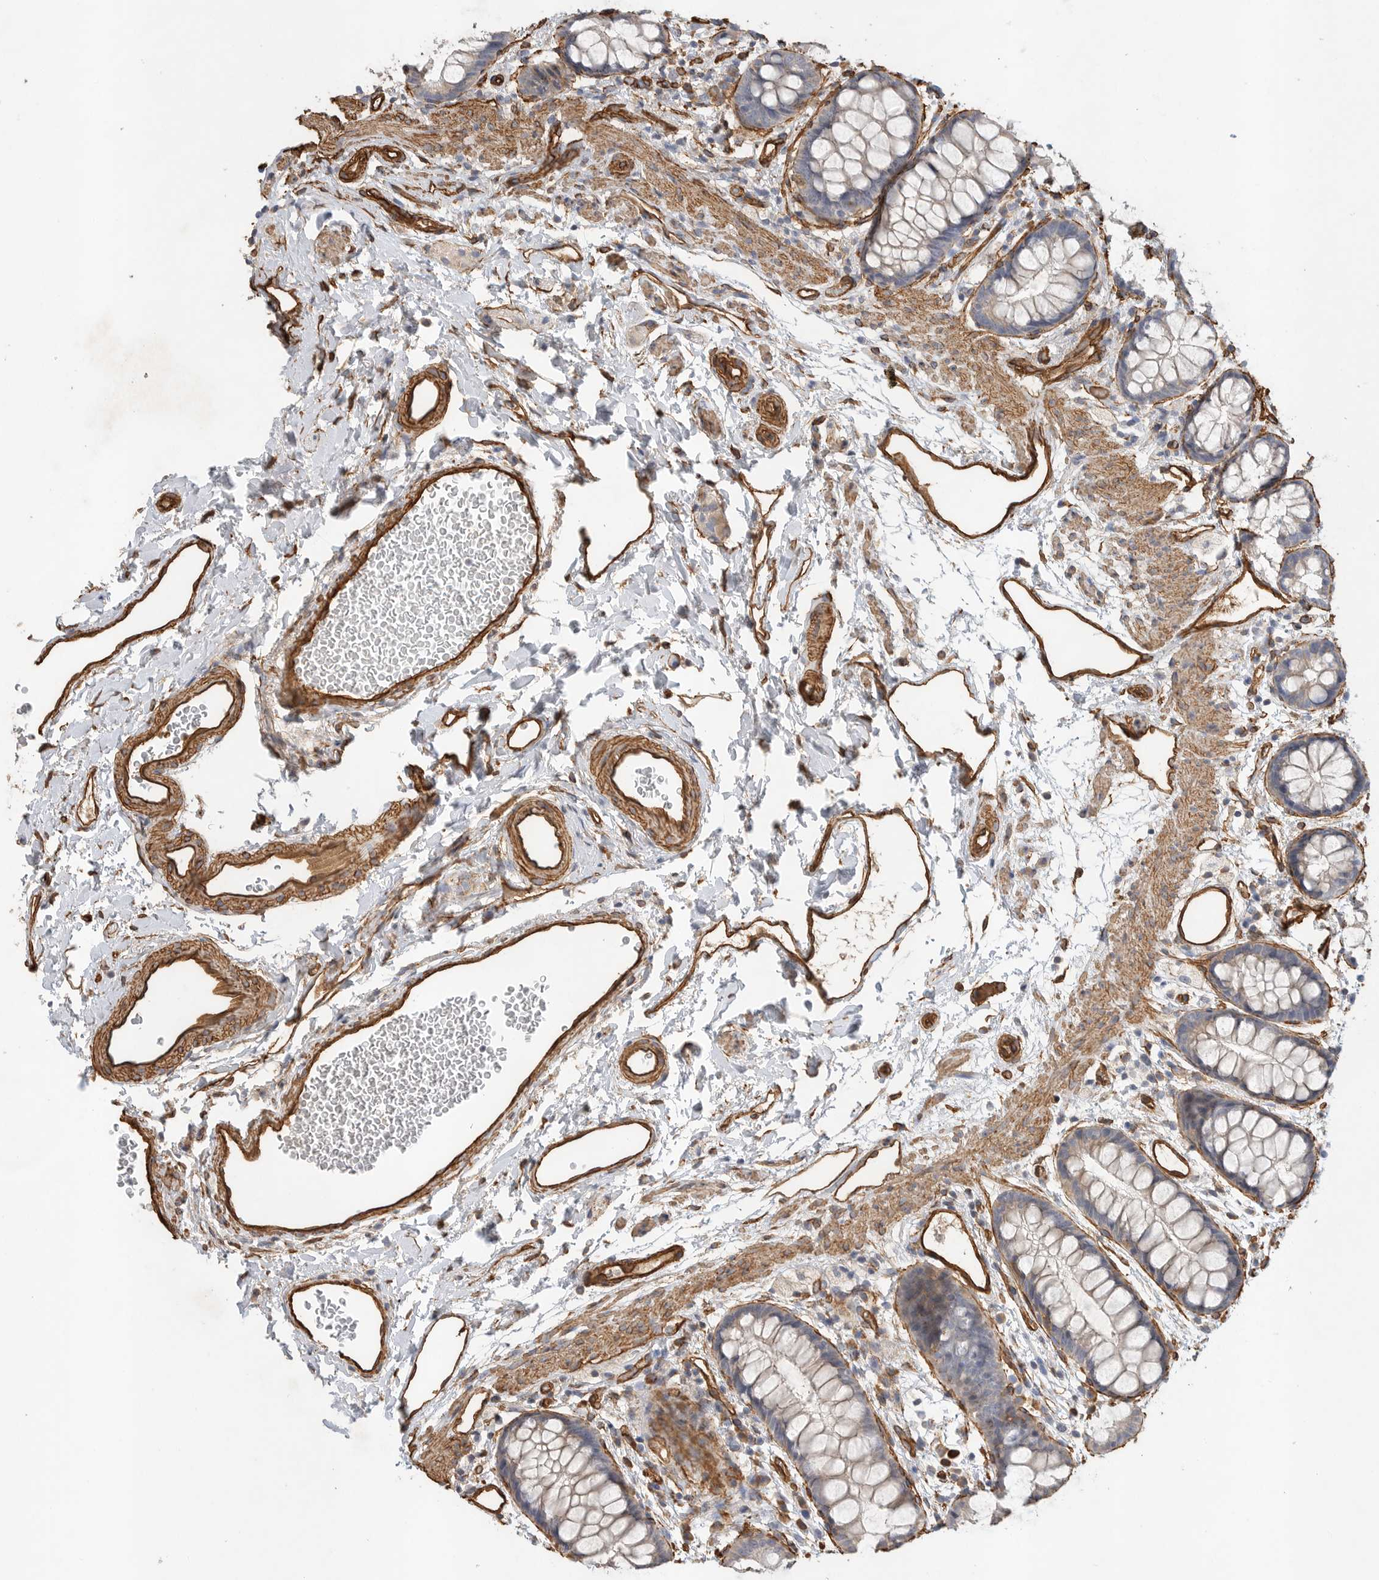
{"staining": {"intensity": "negative", "quantity": "none", "location": "none"}, "tissue": "rectum", "cell_type": "Glandular cells", "image_type": "normal", "snomed": [{"axis": "morphology", "description": "Normal tissue, NOS"}, {"axis": "topography", "description": "Rectum"}], "caption": "Protein analysis of normal rectum exhibits no significant positivity in glandular cells. (IHC, brightfield microscopy, high magnification).", "gene": "JMJD4", "patient": {"sex": "female", "age": 65}}